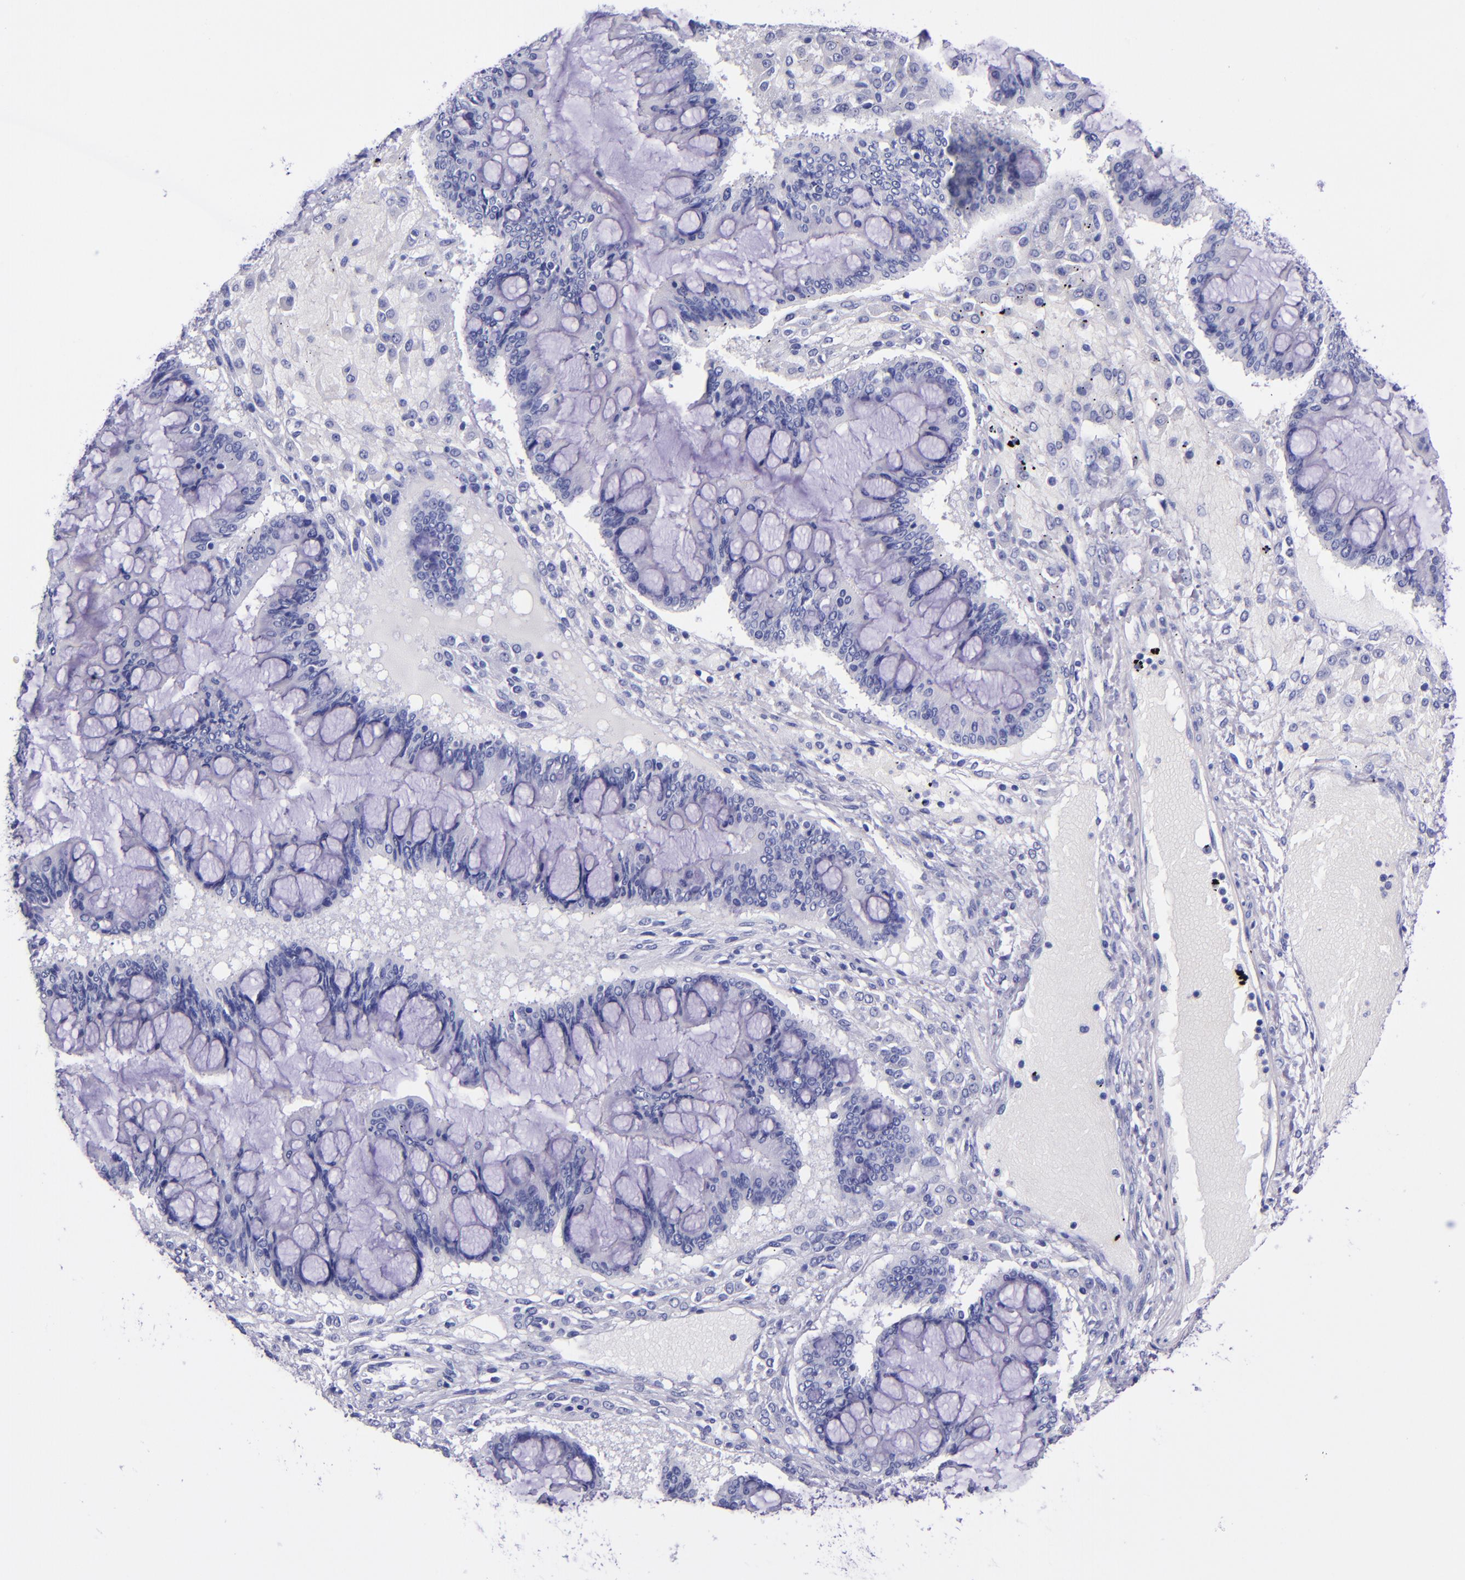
{"staining": {"intensity": "negative", "quantity": "none", "location": "none"}, "tissue": "ovarian cancer", "cell_type": "Tumor cells", "image_type": "cancer", "snomed": [{"axis": "morphology", "description": "Cystadenocarcinoma, mucinous, NOS"}, {"axis": "topography", "description": "Ovary"}], "caption": "Immunohistochemistry (IHC) of human ovarian cancer (mucinous cystadenocarcinoma) demonstrates no expression in tumor cells.", "gene": "MBP", "patient": {"sex": "female", "age": 73}}